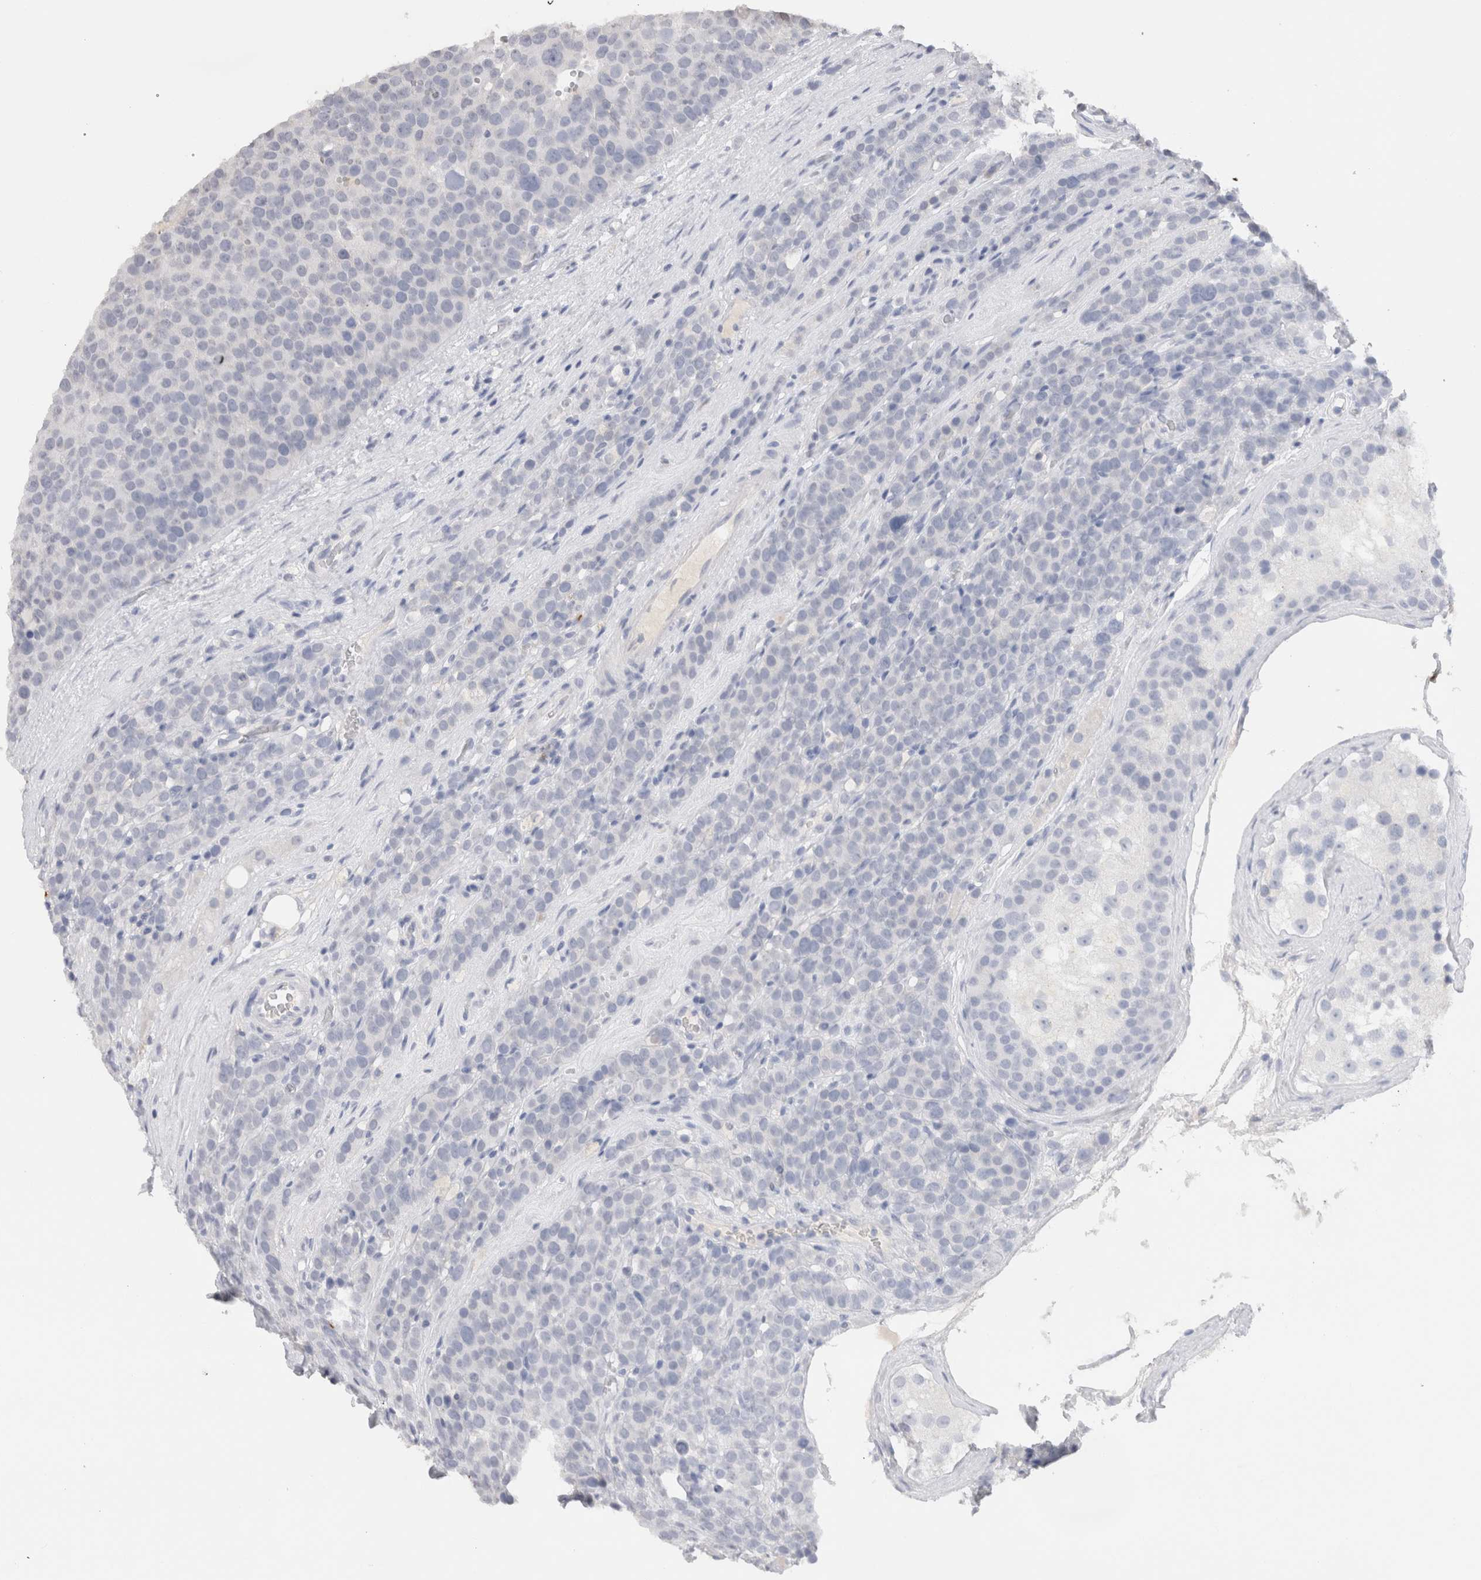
{"staining": {"intensity": "negative", "quantity": "none", "location": "none"}, "tissue": "testis cancer", "cell_type": "Tumor cells", "image_type": "cancer", "snomed": [{"axis": "morphology", "description": "Seminoma, NOS"}, {"axis": "topography", "description": "Testis"}], "caption": "Human testis cancer stained for a protein using IHC displays no staining in tumor cells.", "gene": "LAMP3", "patient": {"sex": "male", "age": 71}}